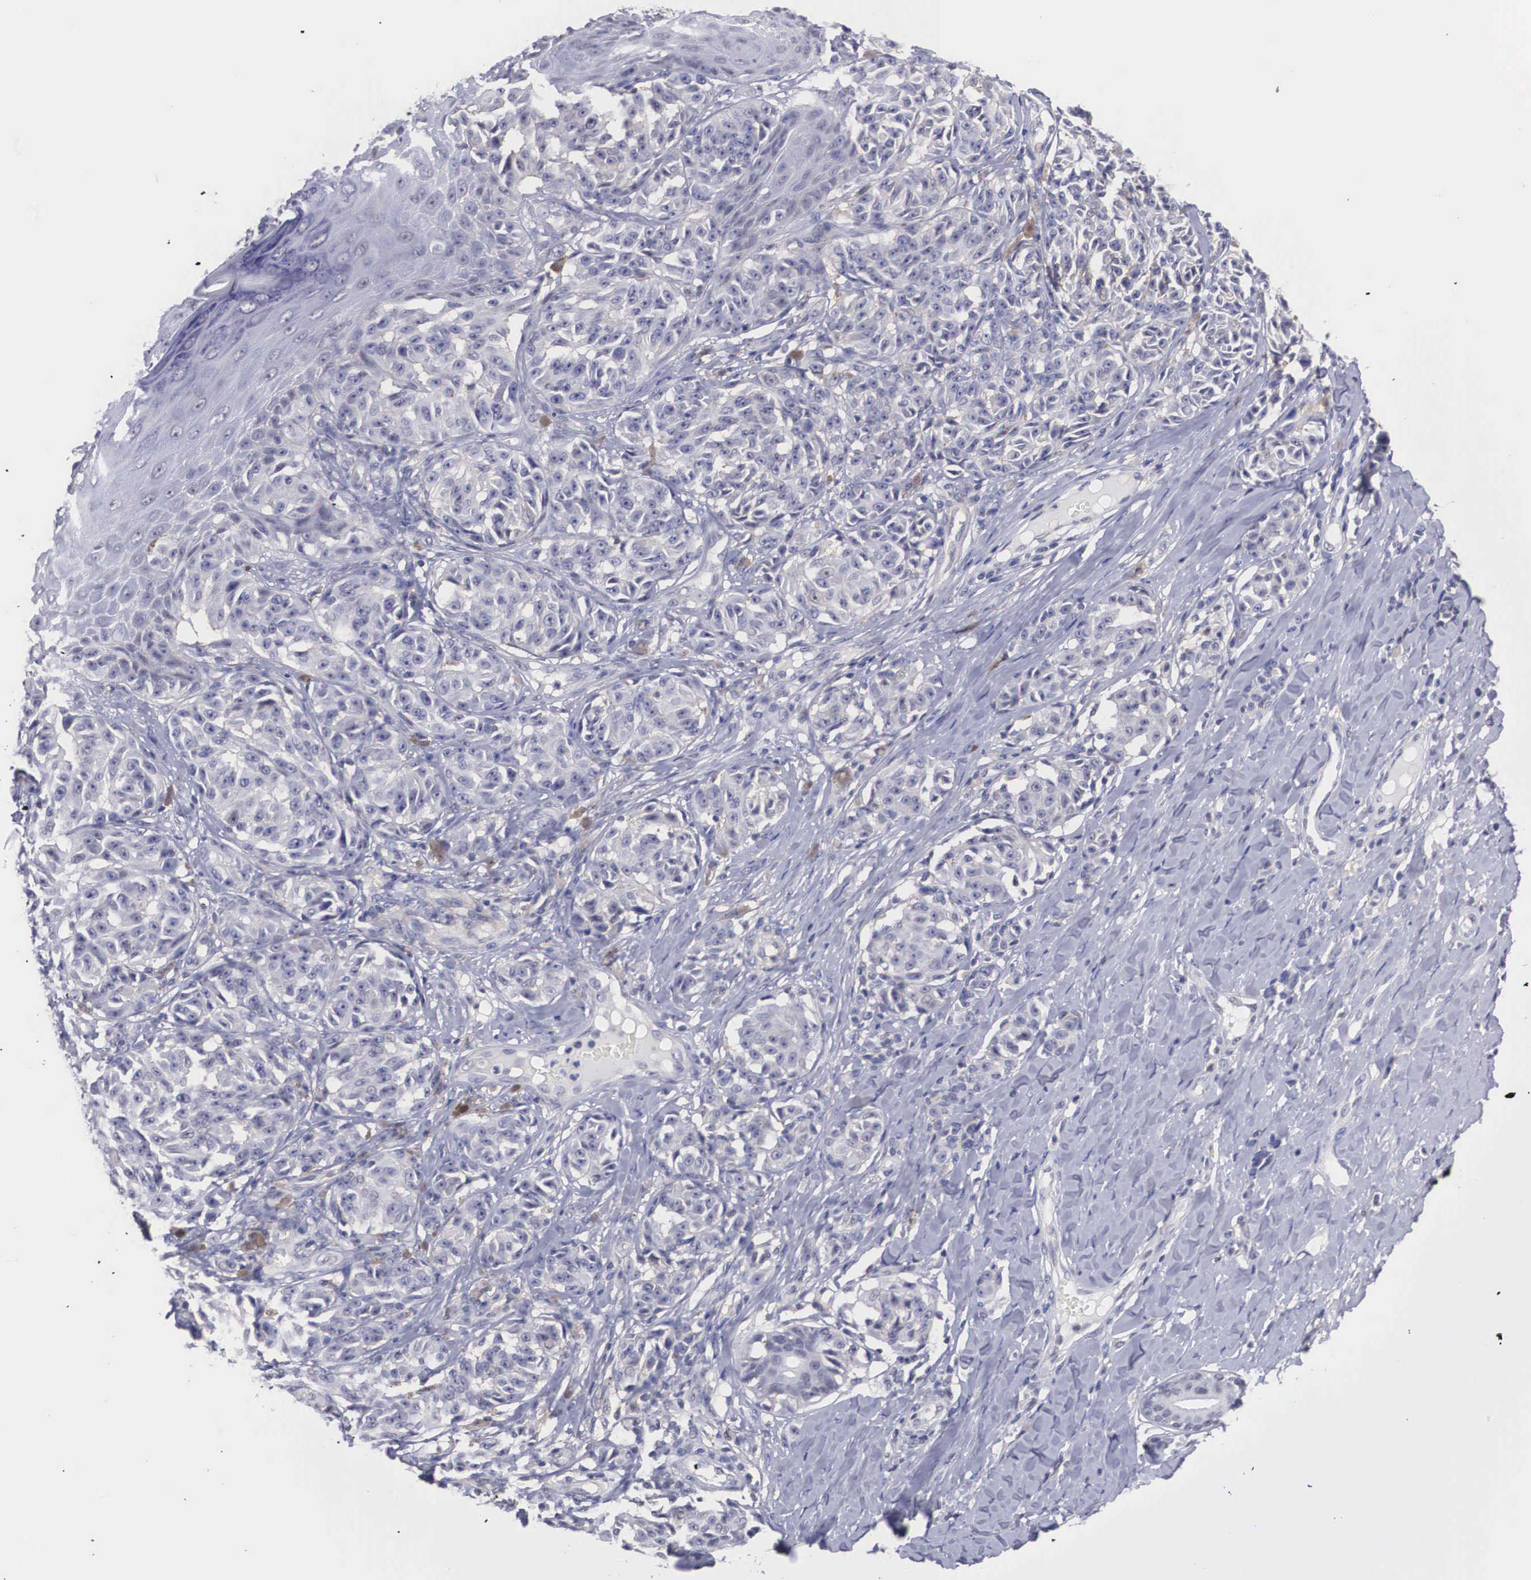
{"staining": {"intensity": "negative", "quantity": "none", "location": "none"}, "tissue": "melanoma", "cell_type": "Tumor cells", "image_type": "cancer", "snomed": [{"axis": "morphology", "description": "Malignant melanoma, NOS"}, {"axis": "topography", "description": "Skin"}], "caption": "Immunohistochemistry (IHC) of melanoma displays no staining in tumor cells.", "gene": "NR4A2", "patient": {"sex": "male", "age": 49}}